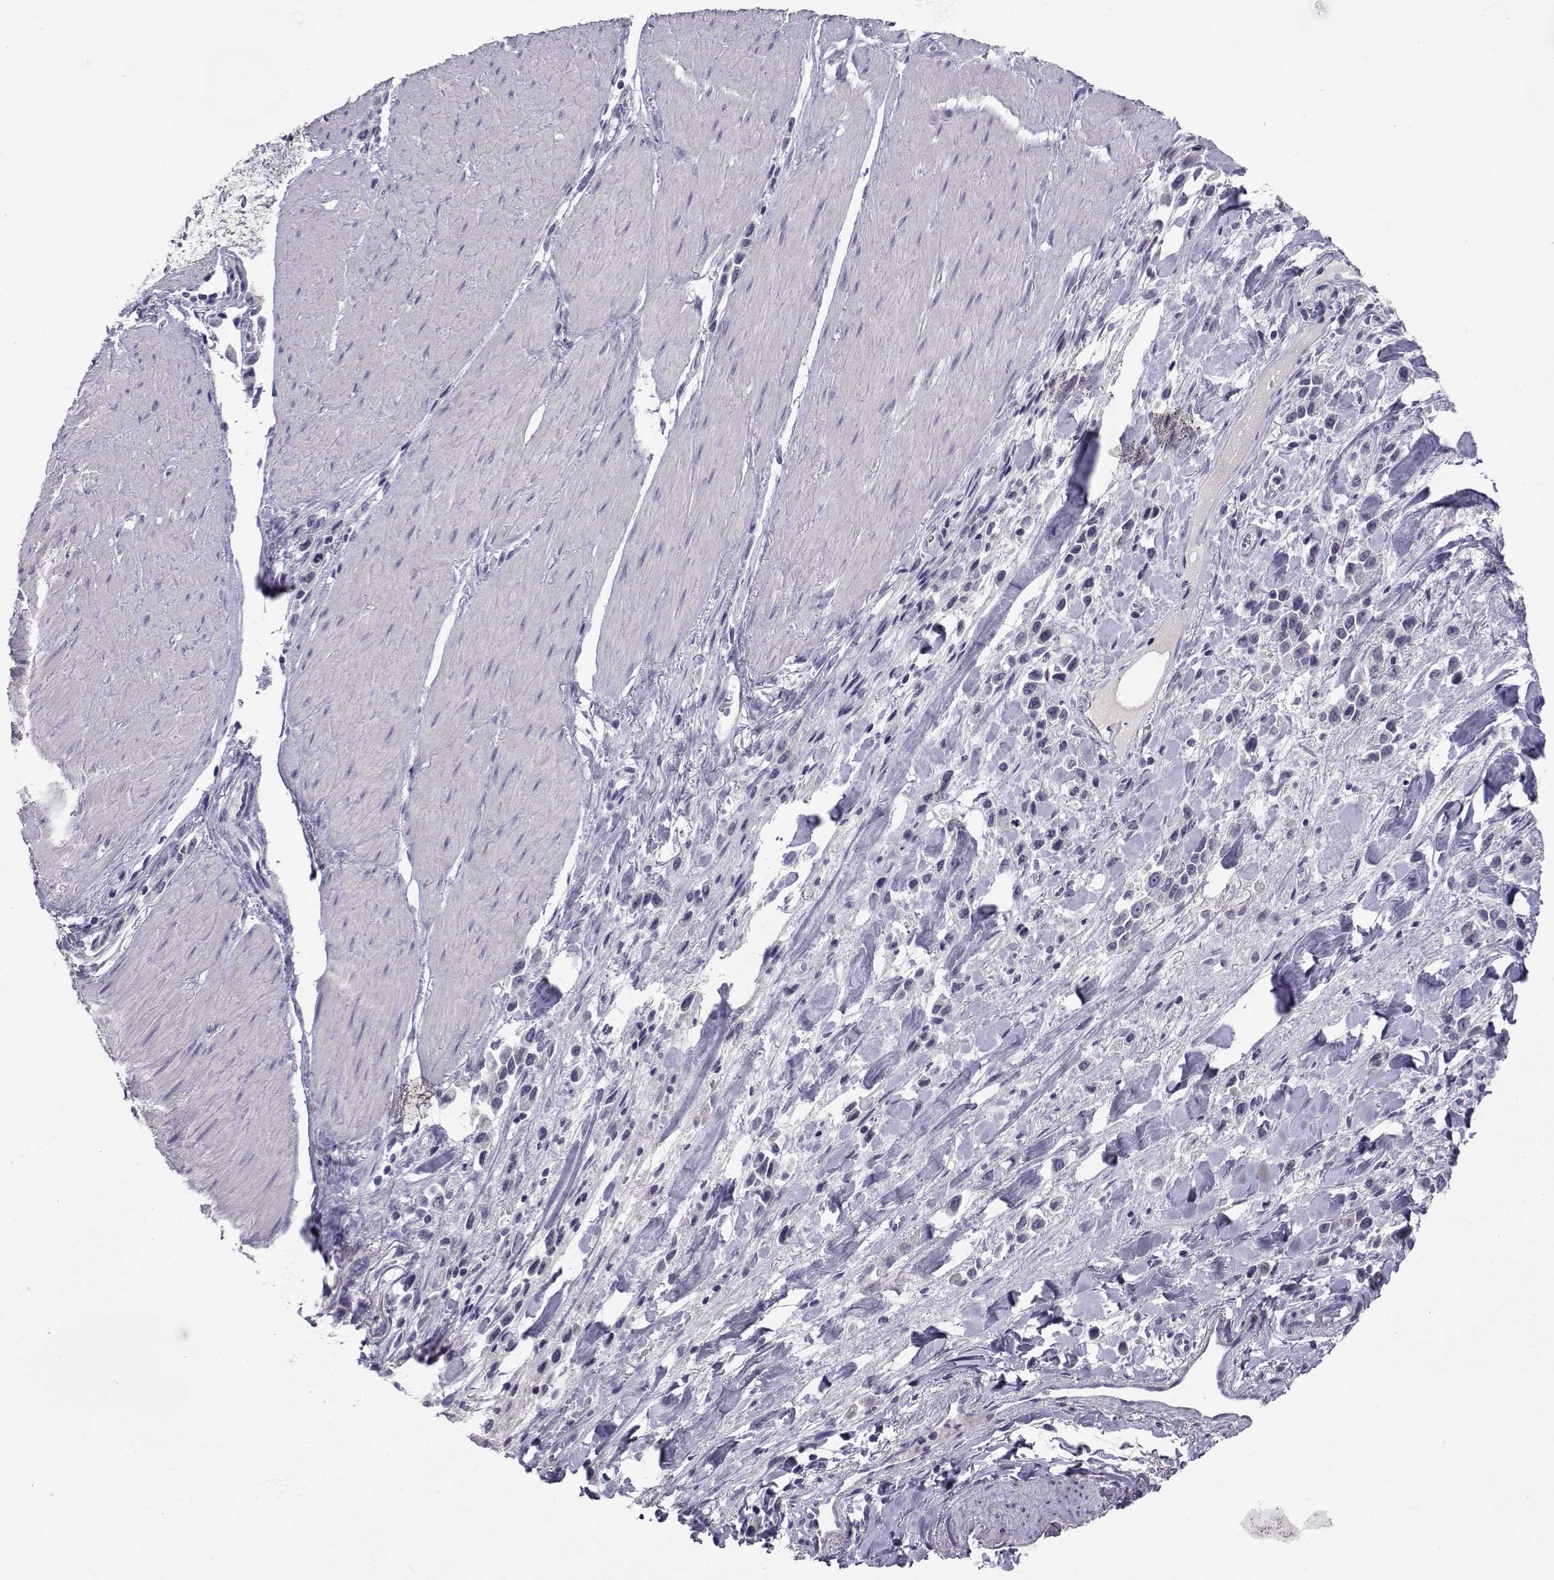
{"staining": {"intensity": "negative", "quantity": "none", "location": "none"}, "tissue": "stomach cancer", "cell_type": "Tumor cells", "image_type": "cancer", "snomed": [{"axis": "morphology", "description": "Adenocarcinoma, NOS"}, {"axis": "topography", "description": "Stomach"}], "caption": "Immunohistochemical staining of adenocarcinoma (stomach) demonstrates no significant positivity in tumor cells.", "gene": "SLC6A3", "patient": {"sex": "male", "age": 47}}